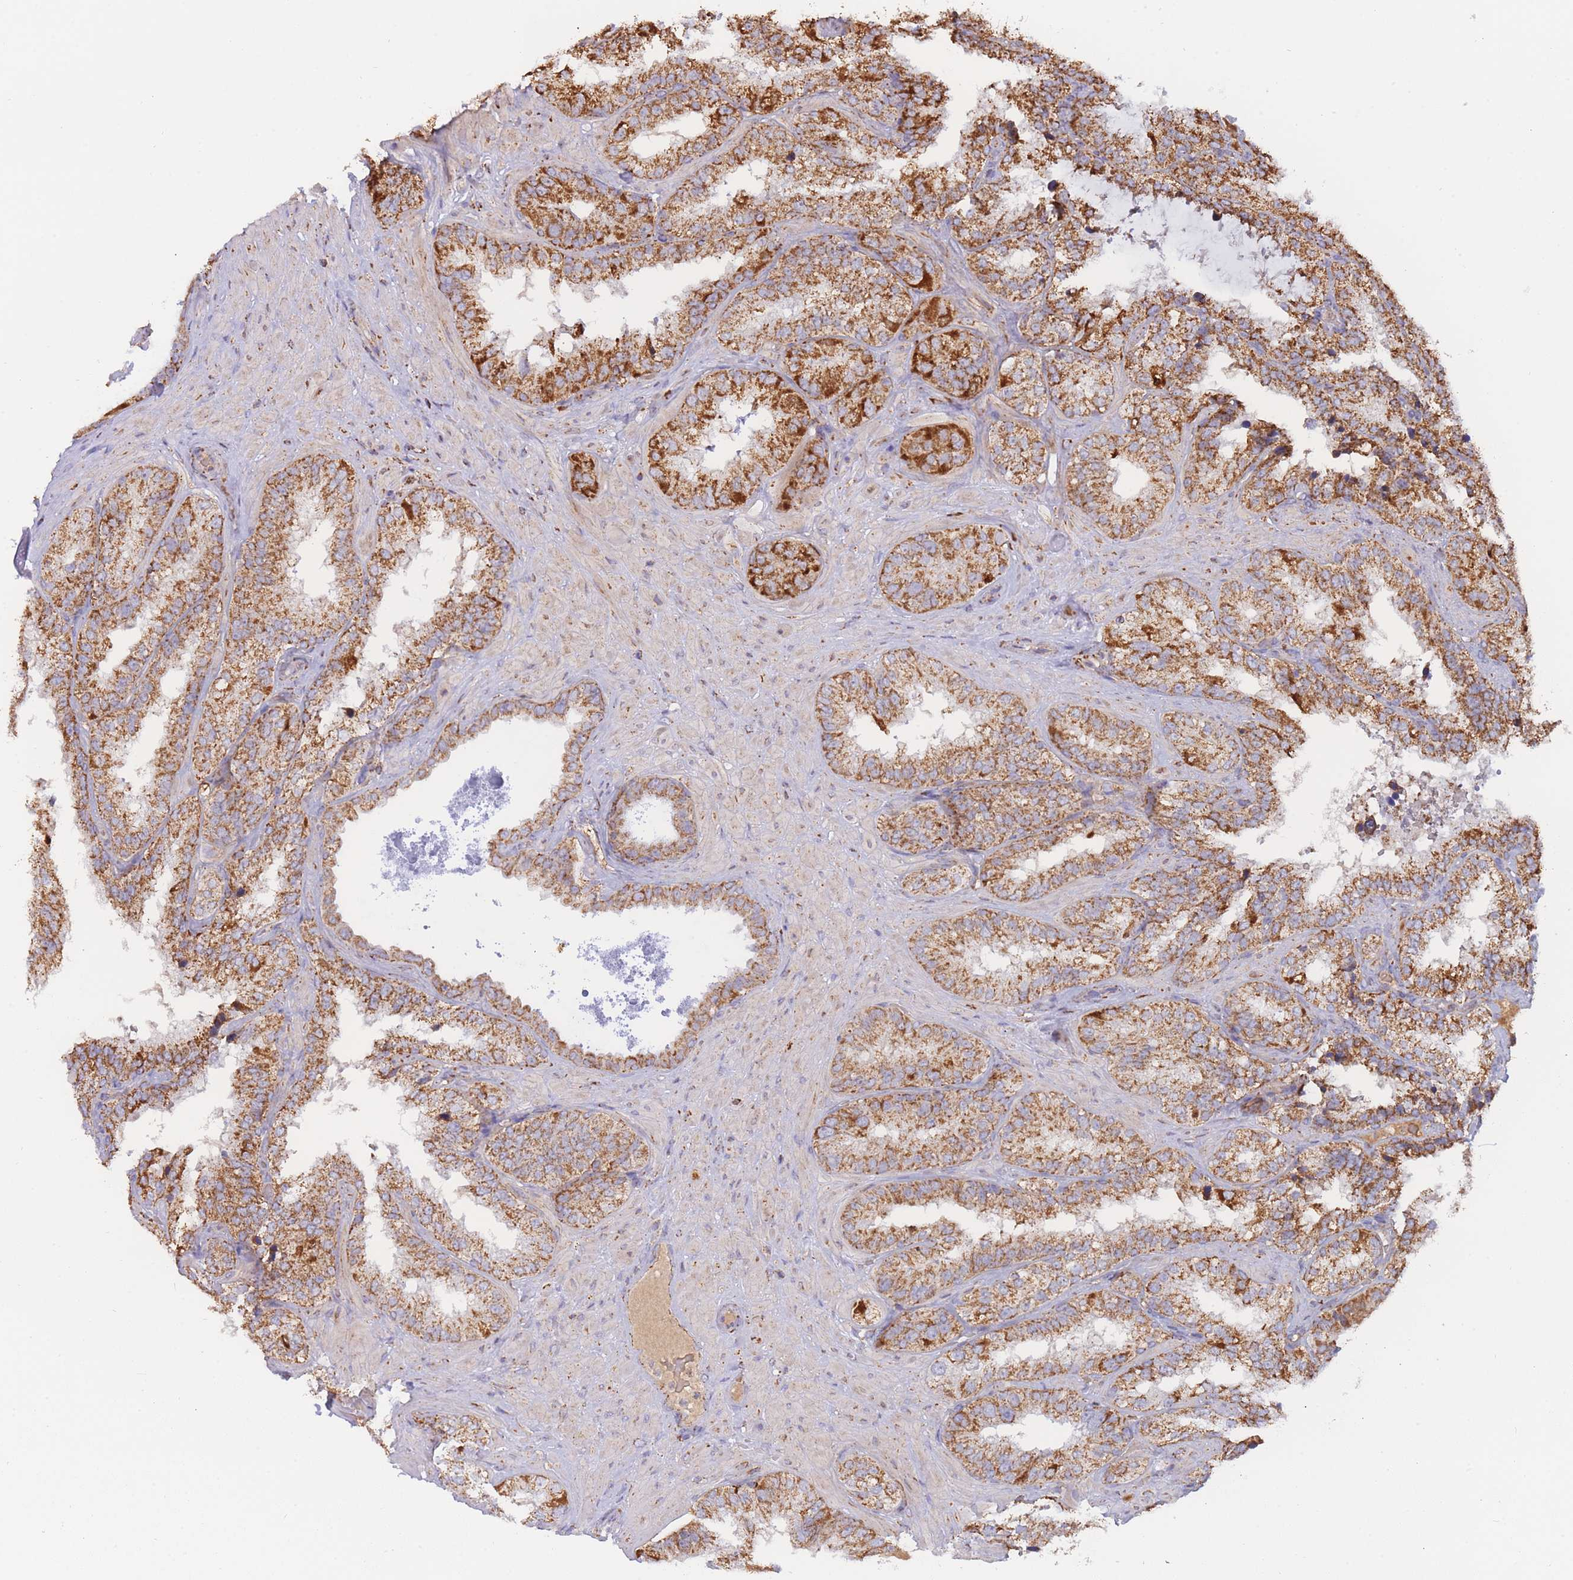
{"staining": {"intensity": "strong", "quantity": ">75%", "location": "cytoplasmic/membranous"}, "tissue": "seminal vesicle", "cell_type": "Glandular cells", "image_type": "normal", "snomed": [{"axis": "morphology", "description": "Normal tissue, NOS"}, {"axis": "topography", "description": "Seminal veicle"}], "caption": "The immunohistochemical stain shows strong cytoplasmic/membranous staining in glandular cells of benign seminal vesicle.", "gene": "MRPL17", "patient": {"sex": "male", "age": 58}}